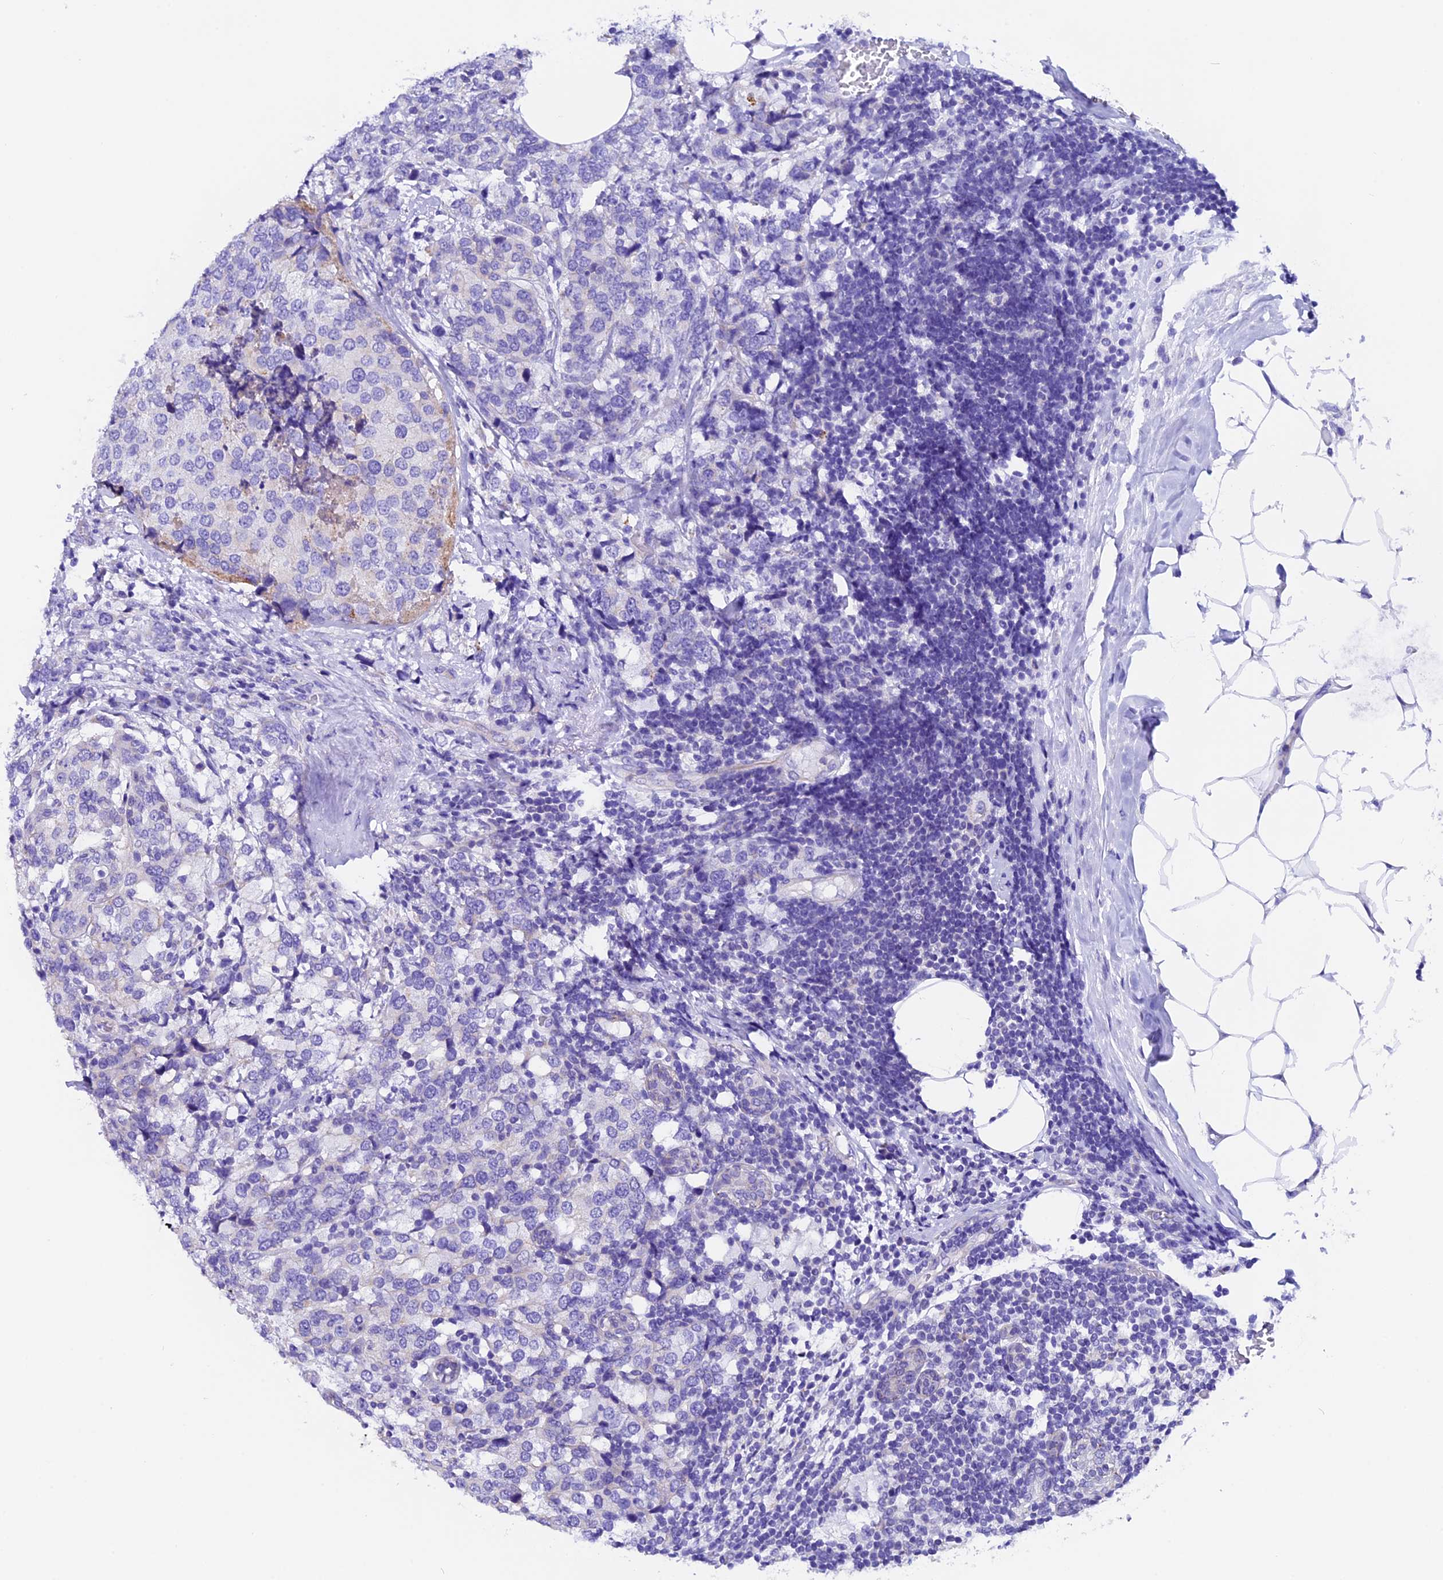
{"staining": {"intensity": "negative", "quantity": "none", "location": "none"}, "tissue": "breast cancer", "cell_type": "Tumor cells", "image_type": "cancer", "snomed": [{"axis": "morphology", "description": "Lobular carcinoma"}, {"axis": "topography", "description": "Breast"}], "caption": "Immunohistochemical staining of human lobular carcinoma (breast) demonstrates no significant expression in tumor cells. Brightfield microscopy of IHC stained with DAB (3,3'-diaminobenzidine) (brown) and hematoxylin (blue), captured at high magnification.", "gene": "COMTD1", "patient": {"sex": "female", "age": 59}}